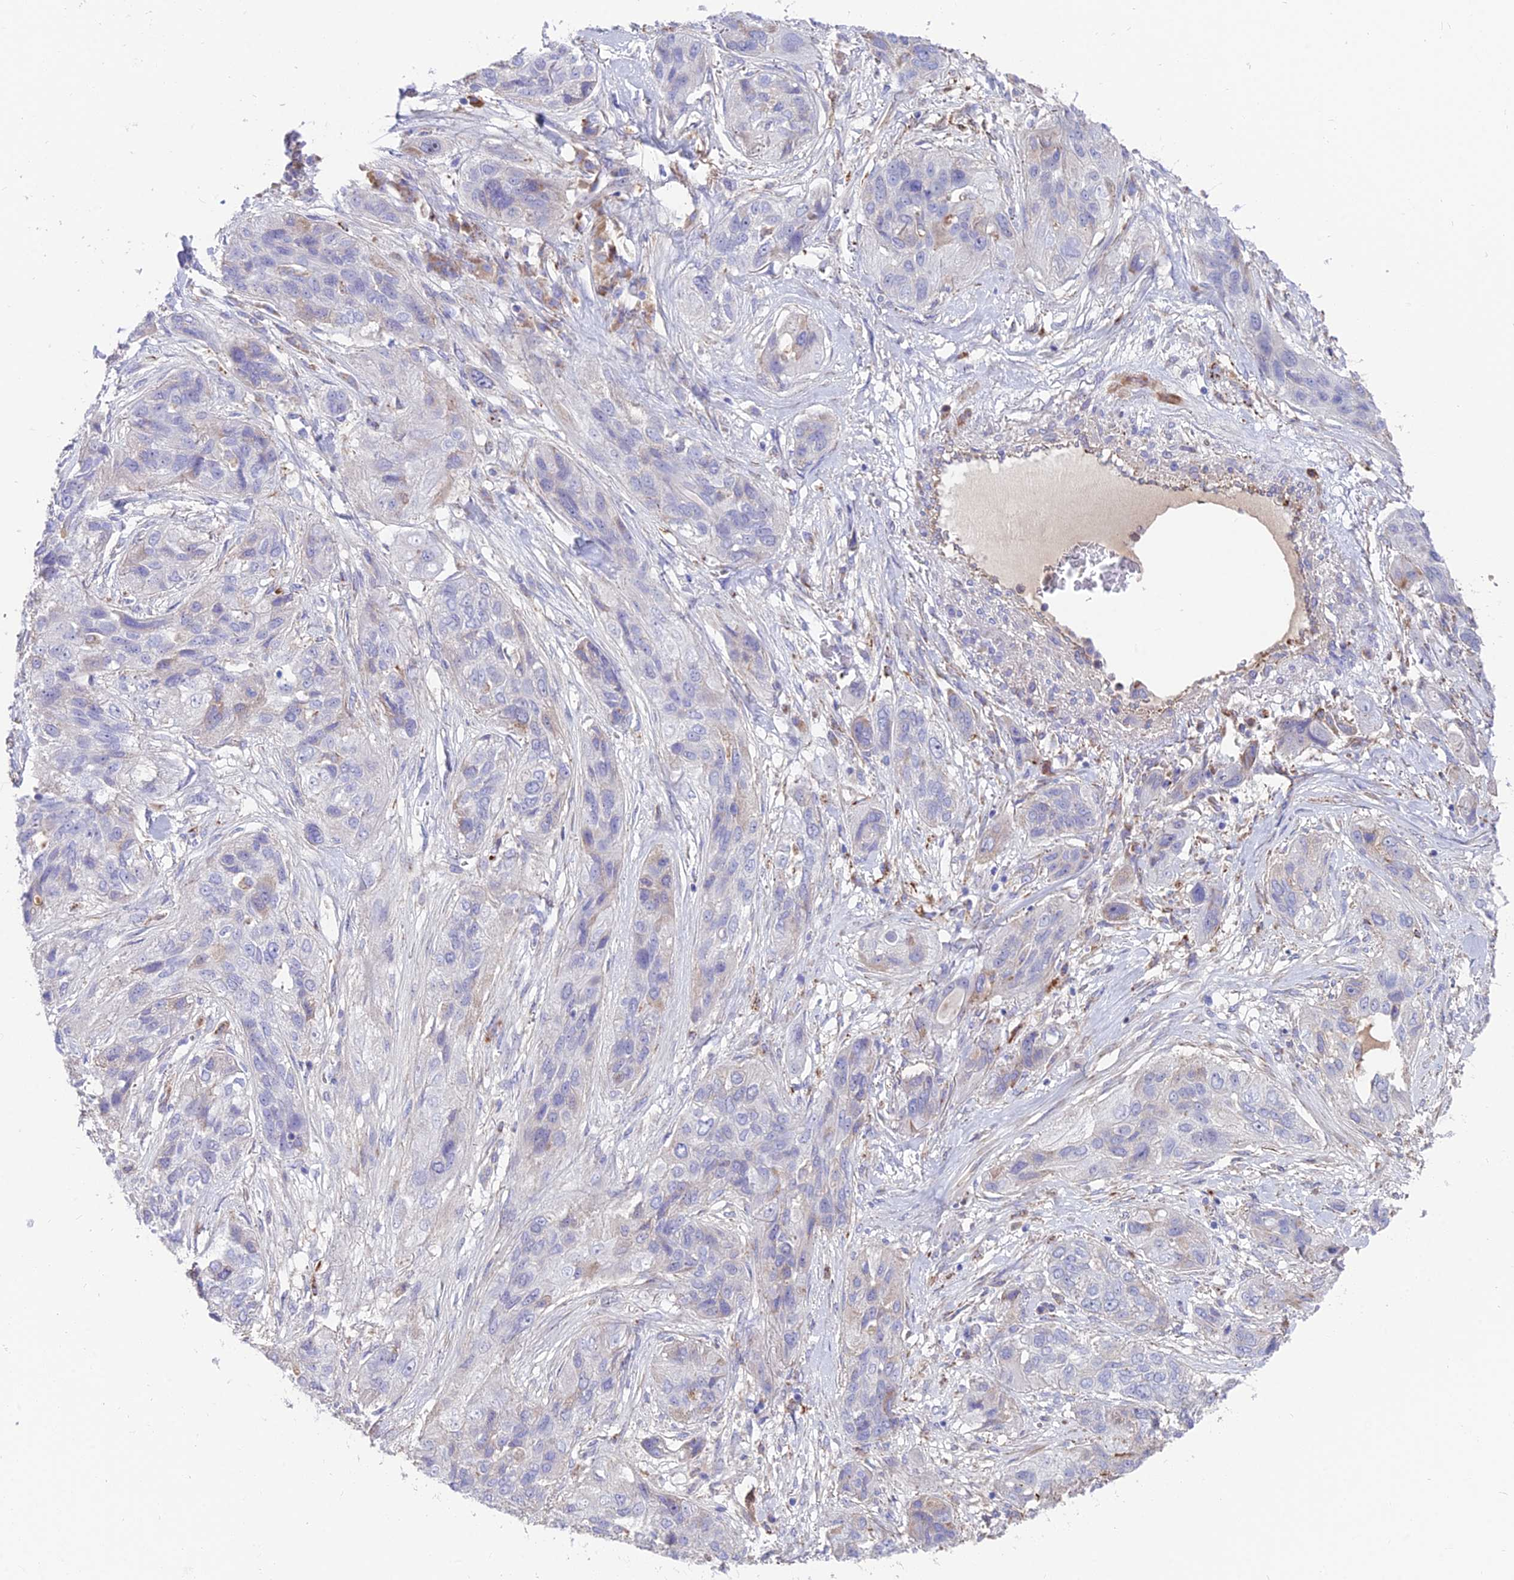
{"staining": {"intensity": "negative", "quantity": "none", "location": "none"}, "tissue": "lung cancer", "cell_type": "Tumor cells", "image_type": "cancer", "snomed": [{"axis": "morphology", "description": "Squamous cell carcinoma, NOS"}, {"axis": "topography", "description": "Lung"}], "caption": "High magnification brightfield microscopy of squamous cell carcinoma (lung) stained with DAB (brown) and counterstained with hematoxylin (blue): tumor cells show no significant positivity.", "gene": "TIGD6", "patient": {"sex": "female", "age": 70}}